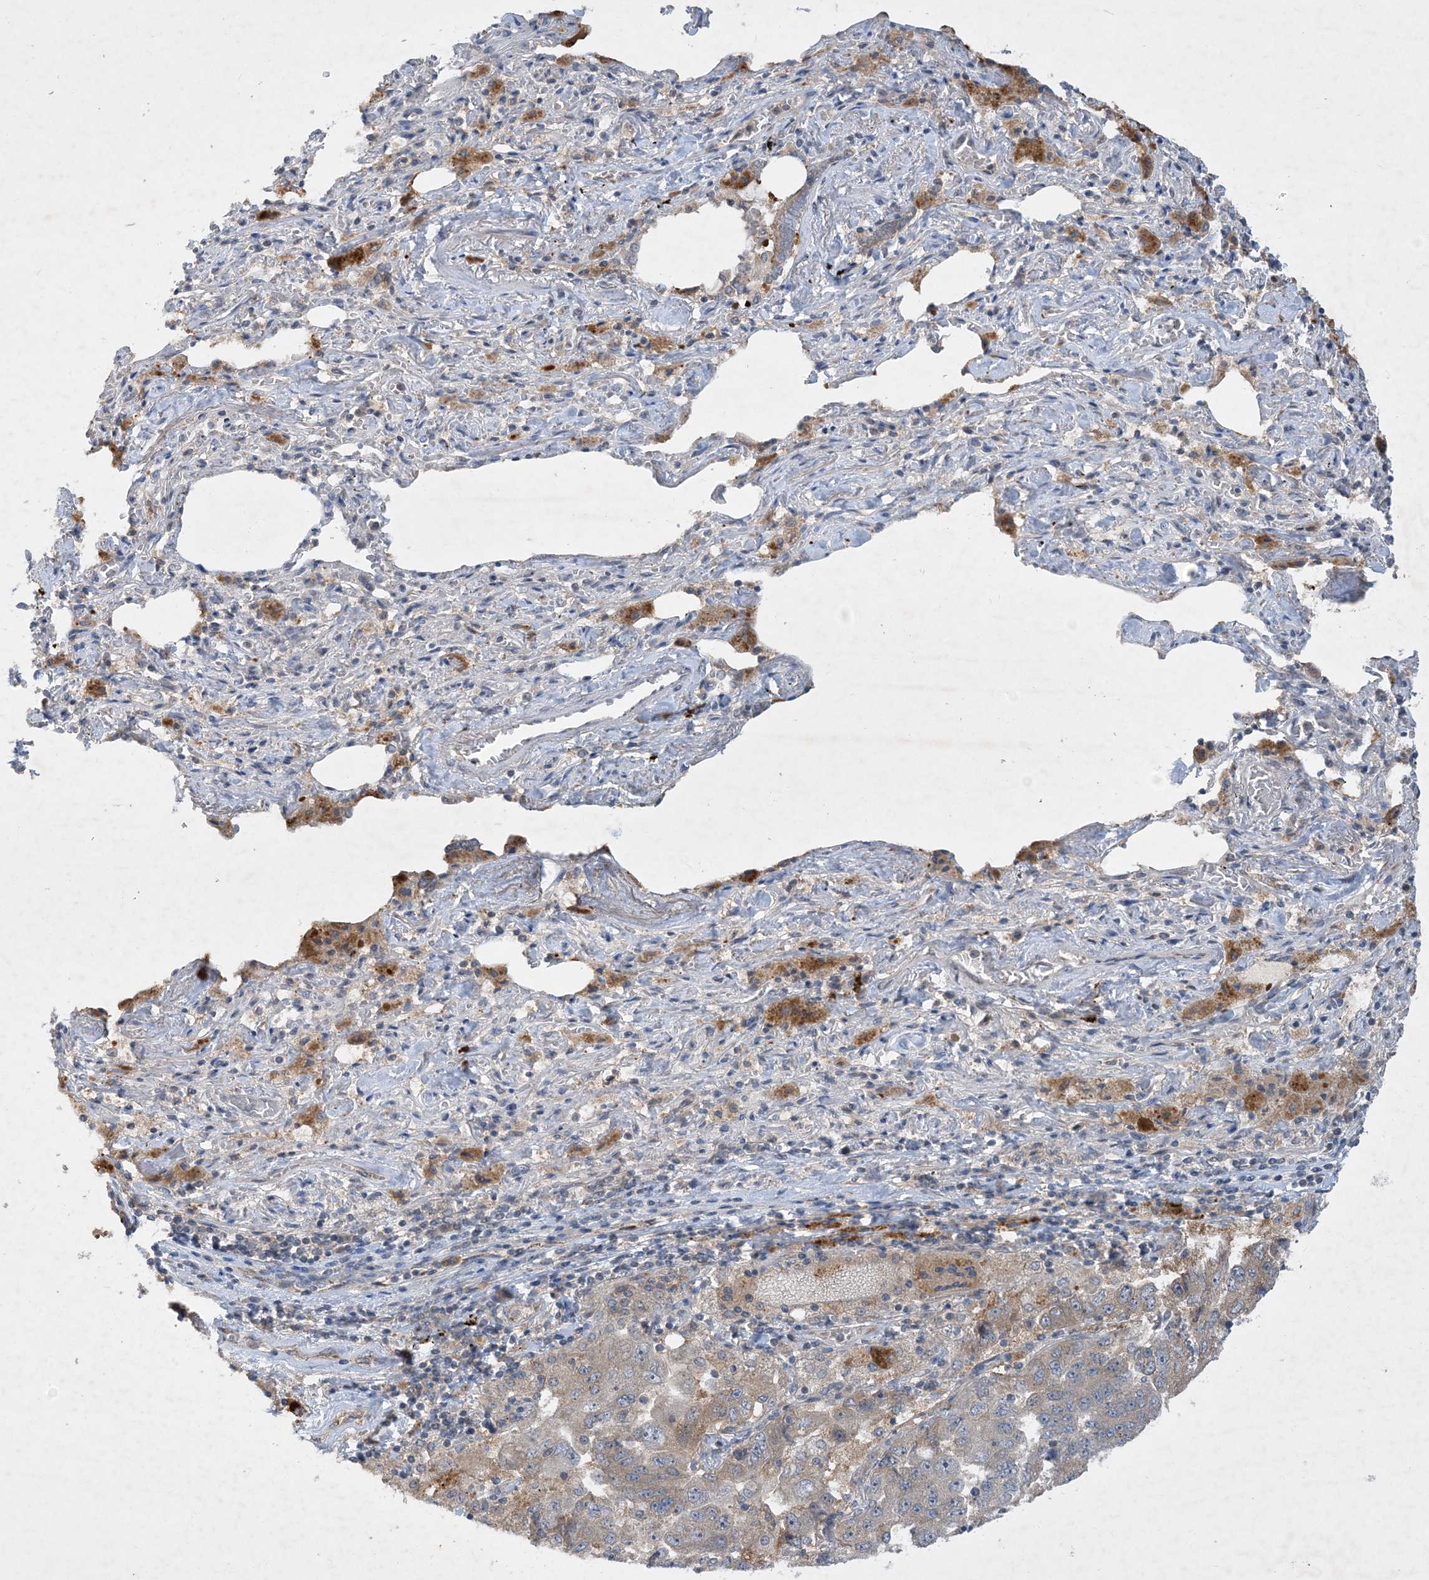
{"staining": {"intensity": "weak", "quantity": "<25%", "location": "cytoplasmic/membranous"}, "tissue": "lung cancer", "cell_type": "Tumor cells", "image_type": "cancer", "snomed": [{"axis": "morphology", "description": "Adenocarcinoma, NOS"}, {"axis": "topography", "description": "Lung"}], "caption": "Immunohistochemistry photomicrograph of adenocarcinoma (lung) stained for a protein (brown), which demonstrates no positivity in tumor cells. (IHC, brightfield microscopy, high magnification).", "gene": "TINAG", "patient": {"sex": "female", "age": 51}}